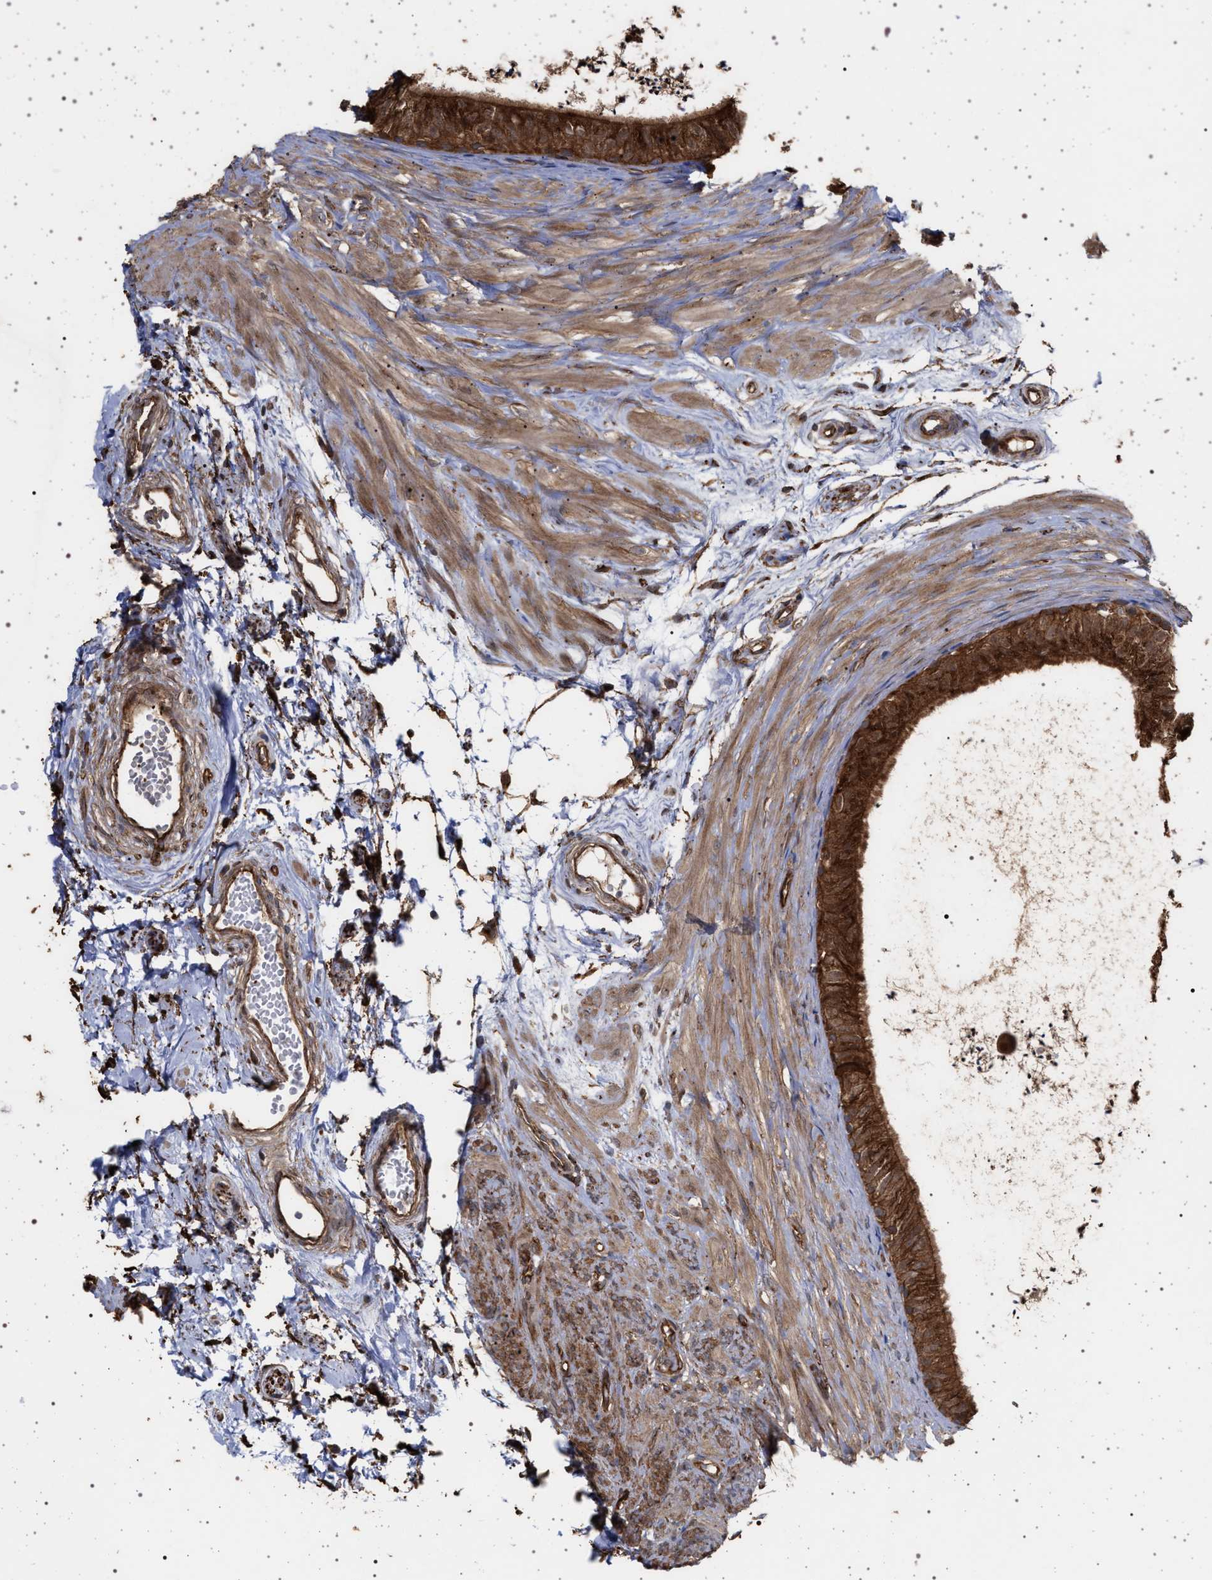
{"staining": {"intensity": "strong", "quantity": ">75%", "location": "cytoplasmic/membranous"}, "tissue": "epididymis", "cell_type": "Glandular cells", "image_type": "normal", "snomed": [{"axis": "morphology", "description": "Normal tissue, NOS"}, {"axis": "topography", "description": "Epididymis"}], "caption": "Epididymis stained with immunohistochemistry (IHC) demonstrates strong cytoplasmic/membranous positivity in approximately >75% of glandular cells. (Brightfield microscopy of DAB IHC at high magnification).", "gene": "IFT20", "patient": {"sex": "male", "age": 56}}